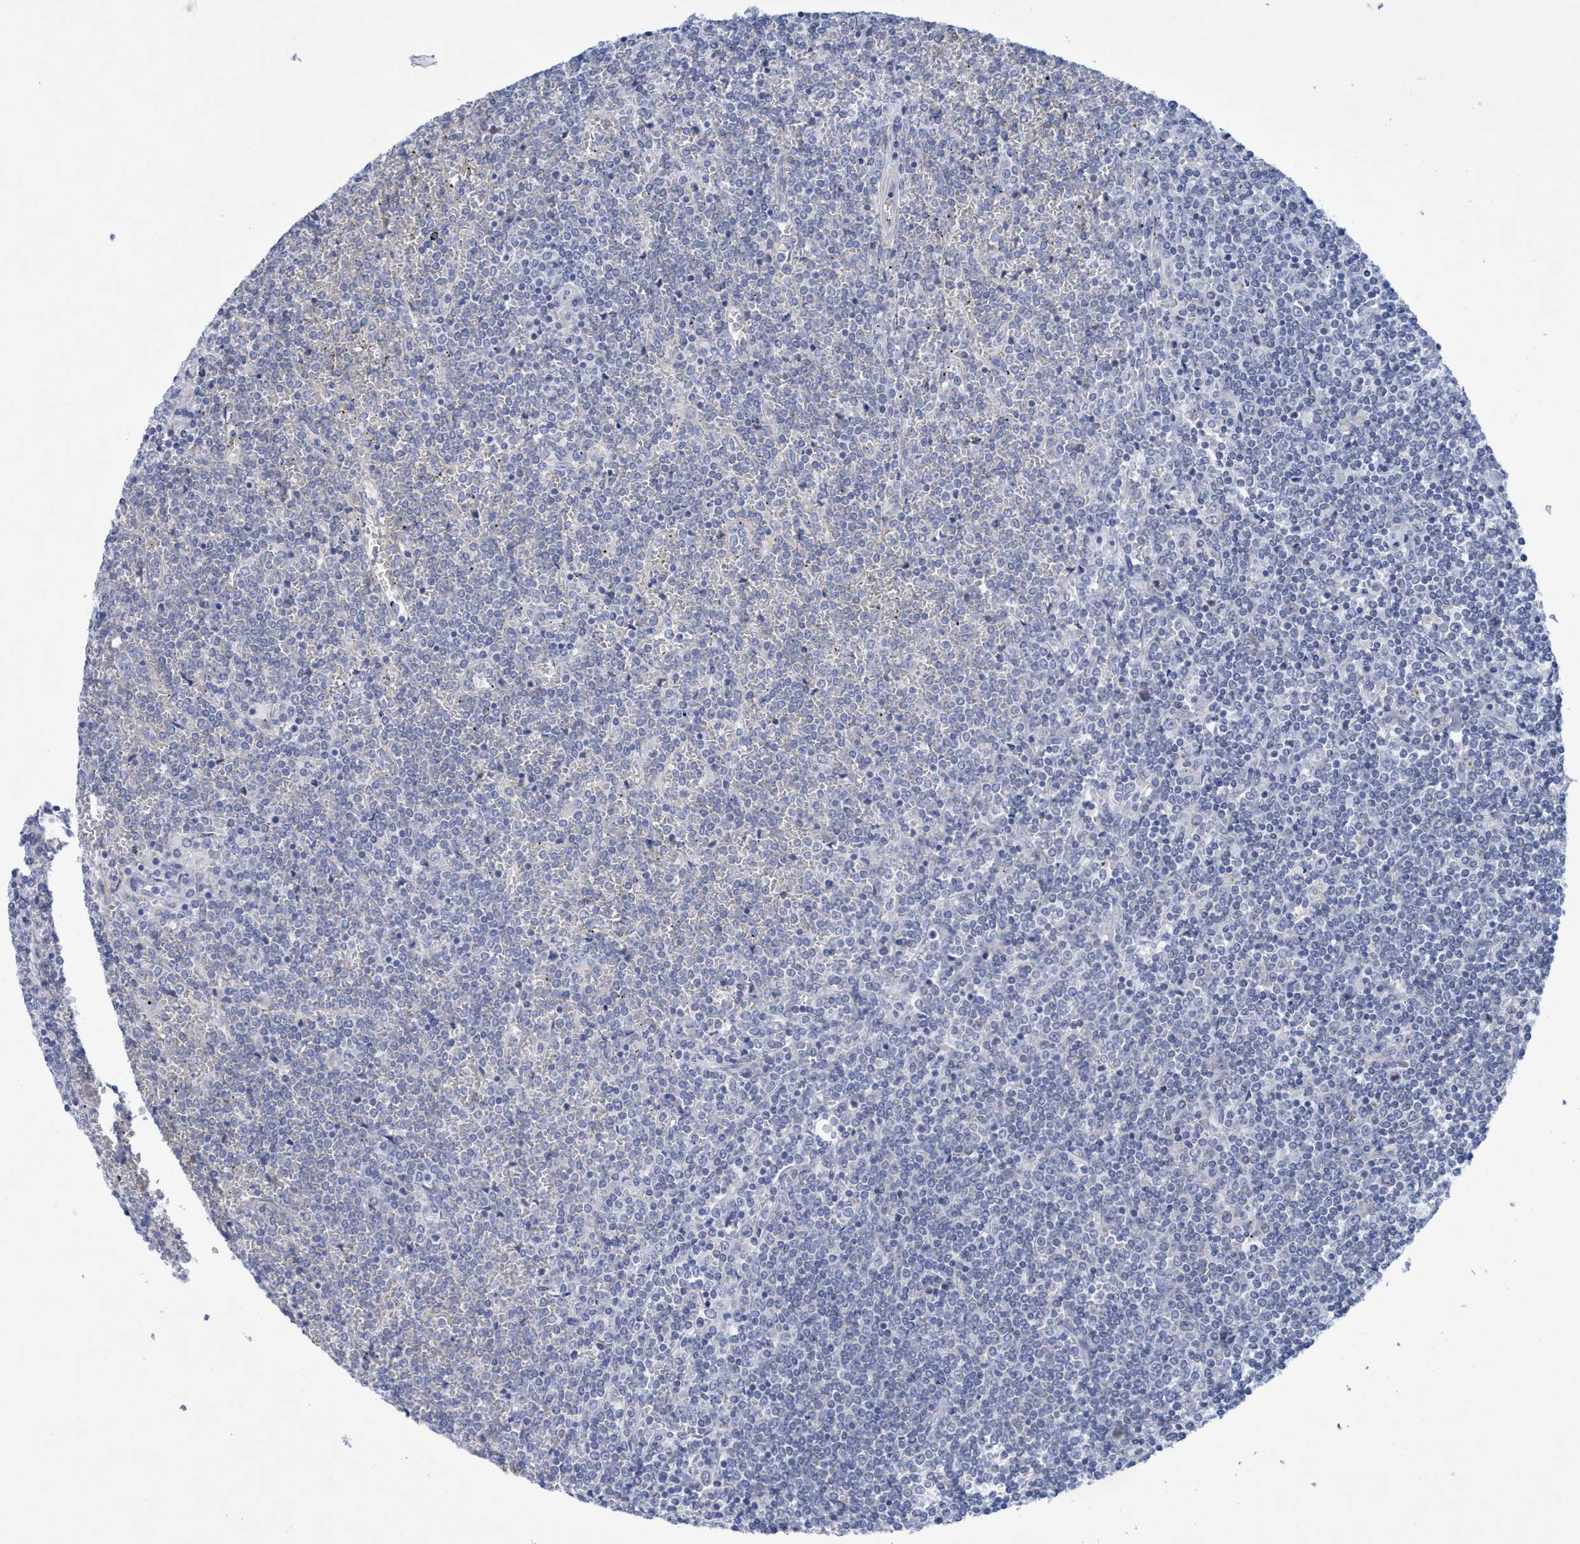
{"staining": {"intensity": "negative", "quantity": "none", "location": "none"}, "tissue": "lymphoma", "cell_type": "Tumor cells", "image_type": "cancer", "snomed": [{"axis": "morphology", "description": "Malignant lymphoma, non-Hodgkin's type, Low grade"}, {"axis": "topography", "description": "Spleen"}], "caption": "IHC histopathology image of low-grade malignant lymphoma, non-Hodgkin's type stained for a protein (brown), which reveals no expression in tumor cells.", "gene": "RSAD1", "patient": {"sex": "female", "age": 19}}